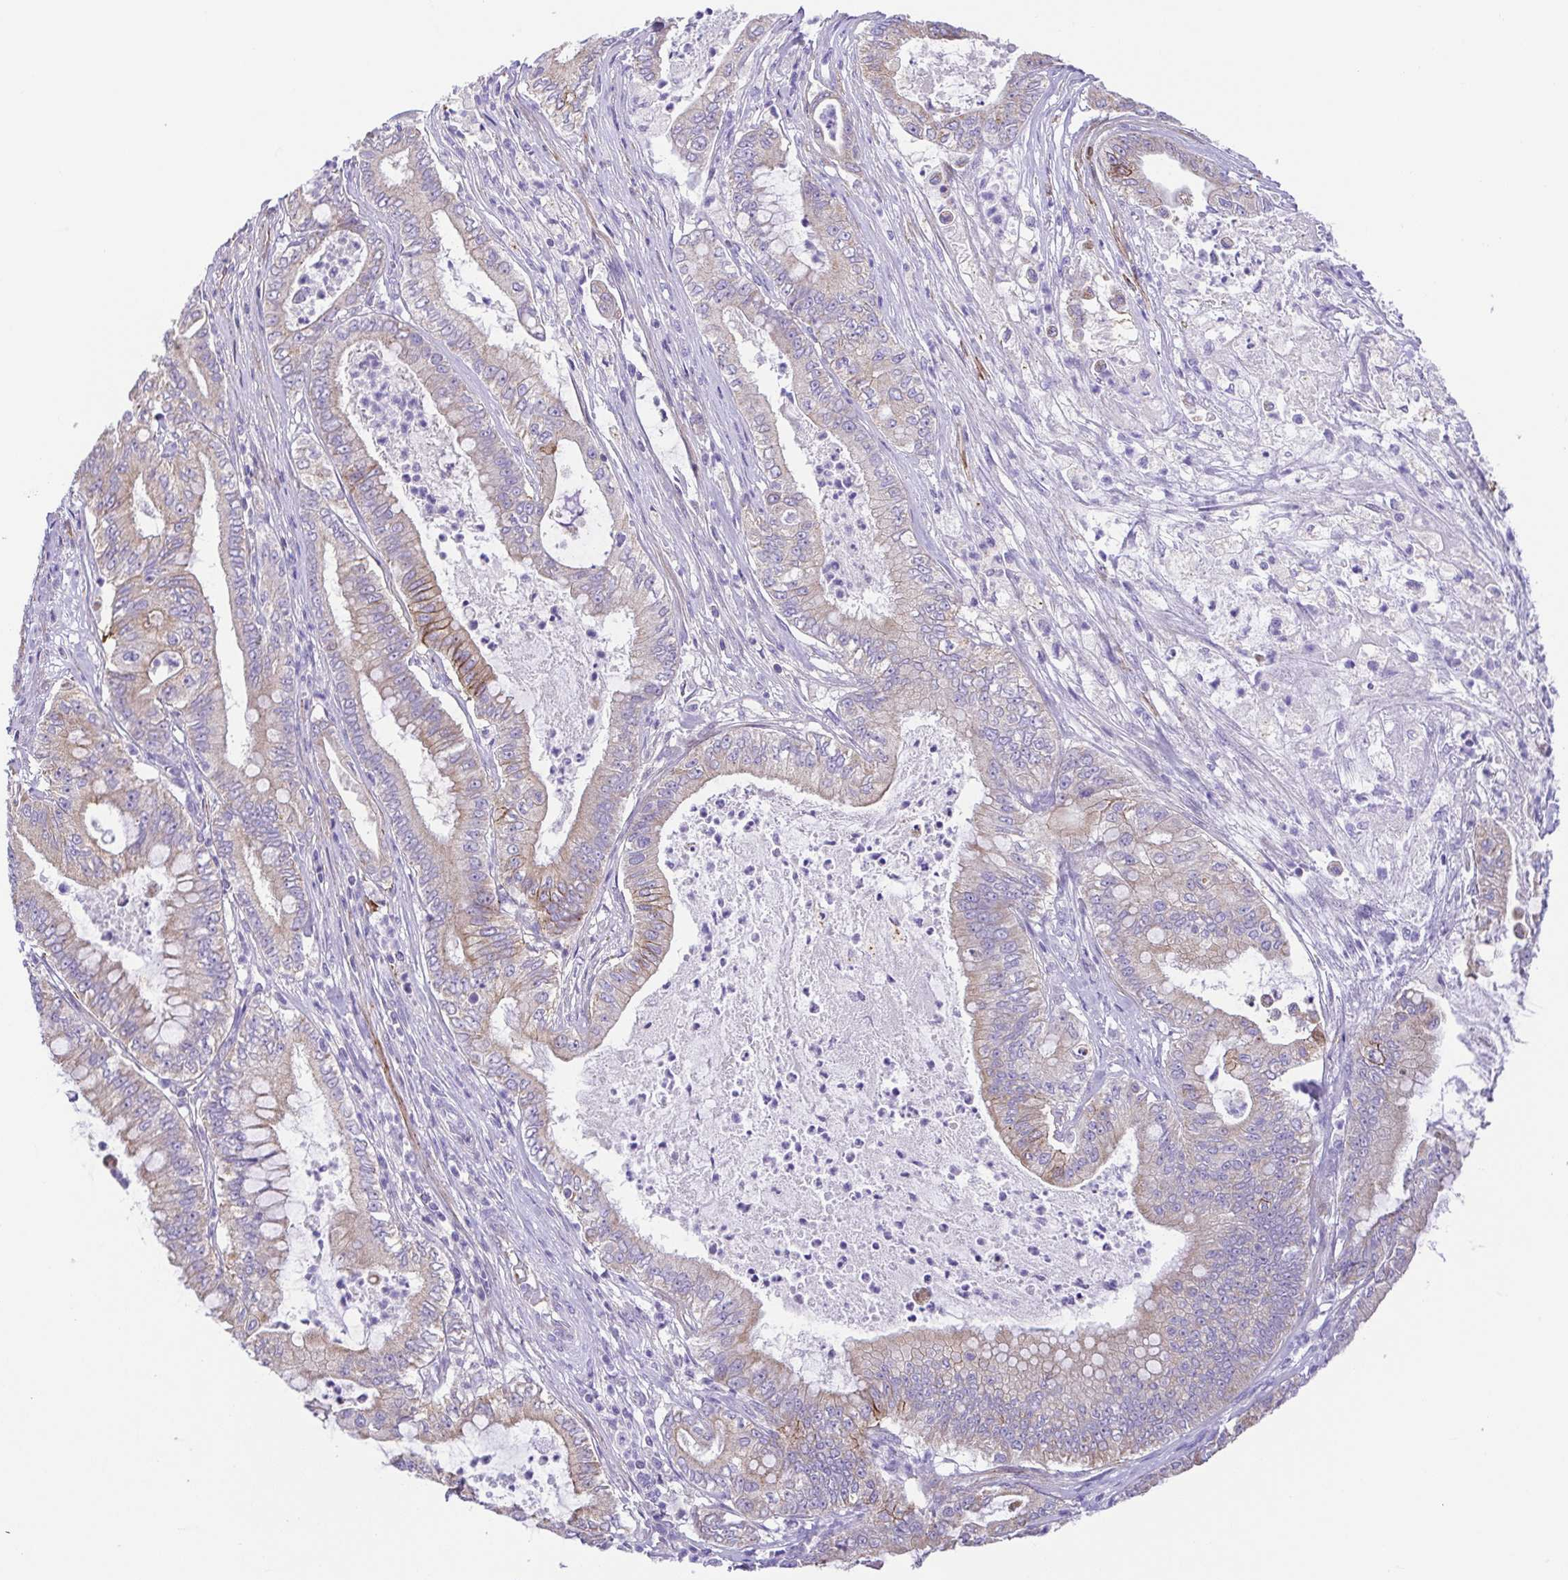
{"staining": {"intensity": "weak", "quantity": "<25%", "location": "cytoplasmic/membranous"}, "tissue": "pancreatic cancer", "cell_type": "Tumor cells", "image_type": "cancer", "snomed": [{"axis": "morphology", "description": "Adenocarcinoma, NOS"}, {"axis": "topography", "description": "Pancreas"}], "caption": "This is a micrograph of IHC staining of pancreatic cancer, which shows no positivity in tumor cells.", "gene": "SLC13A1", "patient": {"sex": "male", "age": 71}}